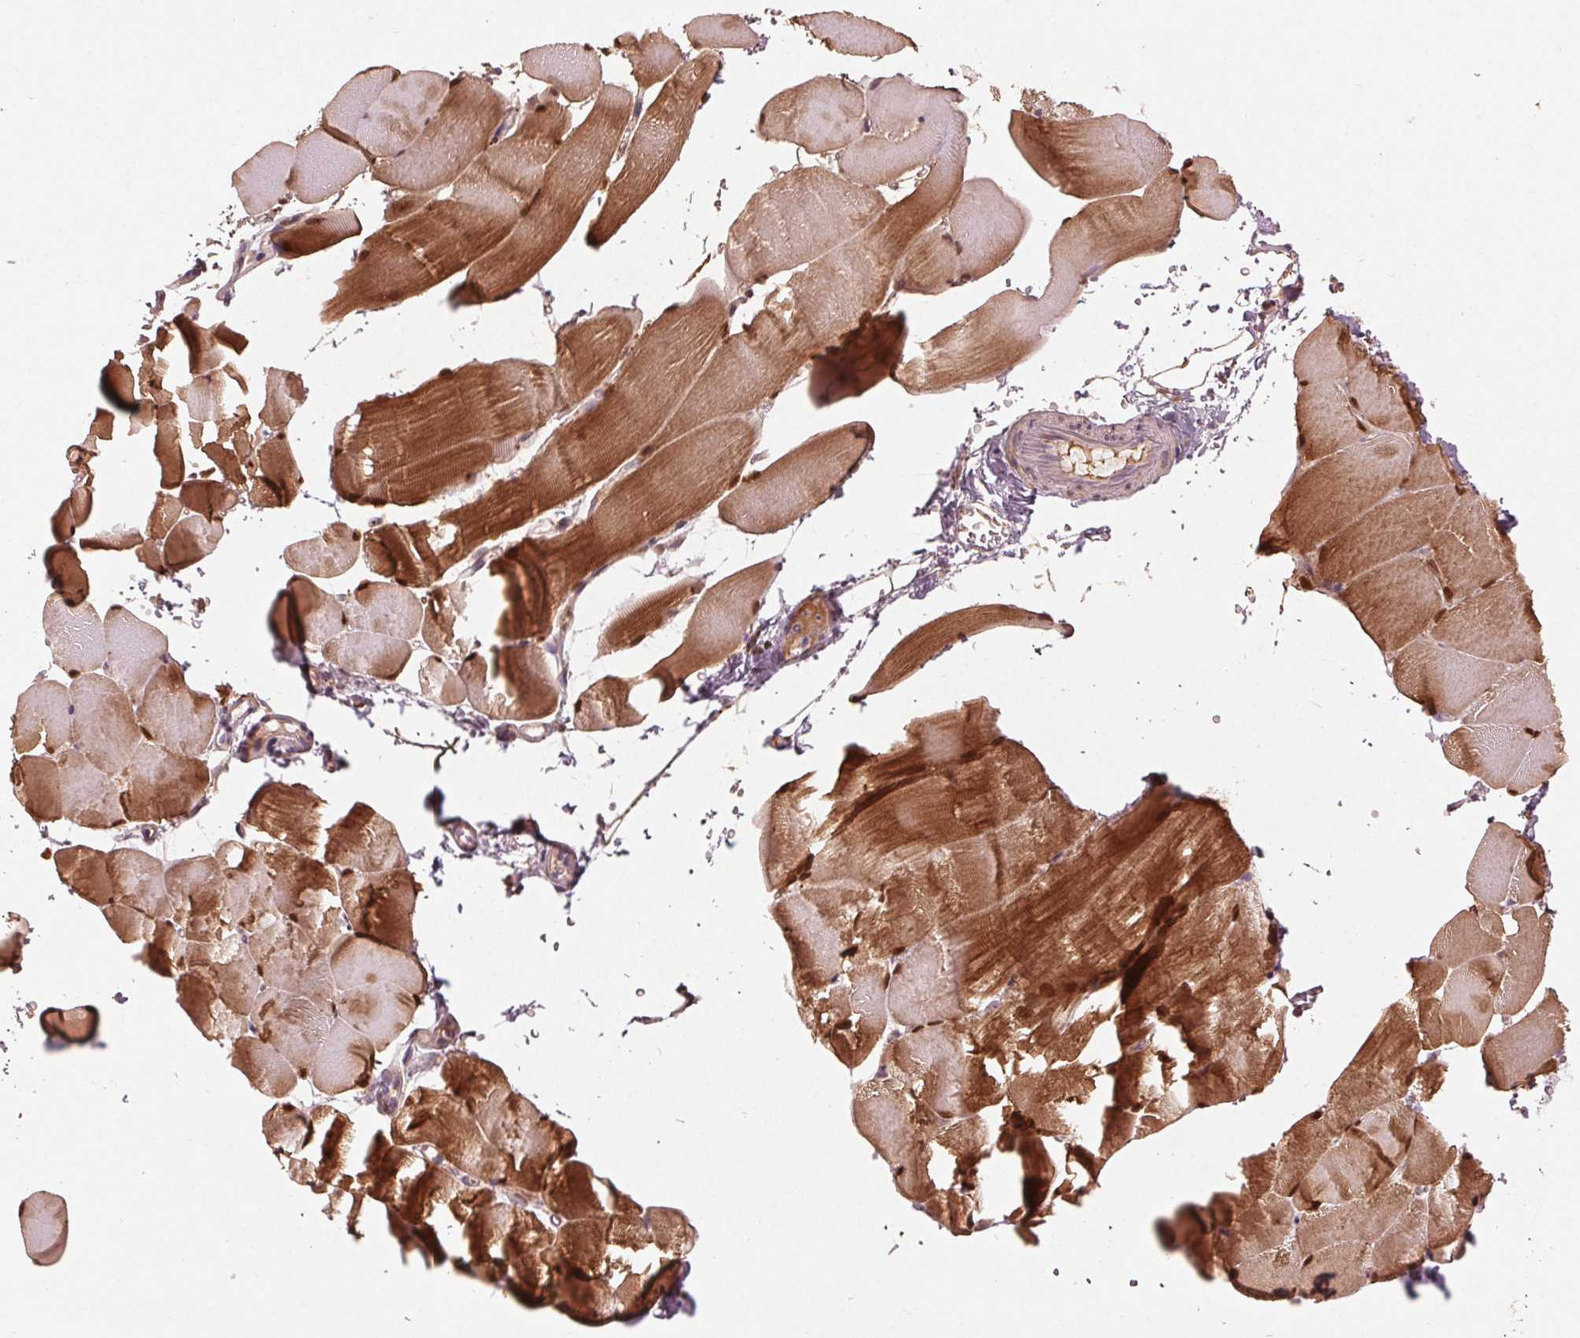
{"staining": {"intensity": "strong", "quantity": "25%-75%", "location": "cytoplasmic/membranous,nuclear"}, "tissue": "skeletal muscle", "cell_type": "Myocytes", "image_type": "normal", "snomed": [{"axis": "morphology", "description": "Normal tissue, NOS"}, {"axis": "topography", "description": "Skeletal muscle"}], "caption": "High-power microscopy captured an immunohistochemistry (IHC) histopathology image of normal skeletal muscle, revealing strong cytoplasmic/membranous,nuclear staining in about 25%-75% of myocytes.", "gene": "ZNF605", "patient": {"sex": "female", "age": 37}}